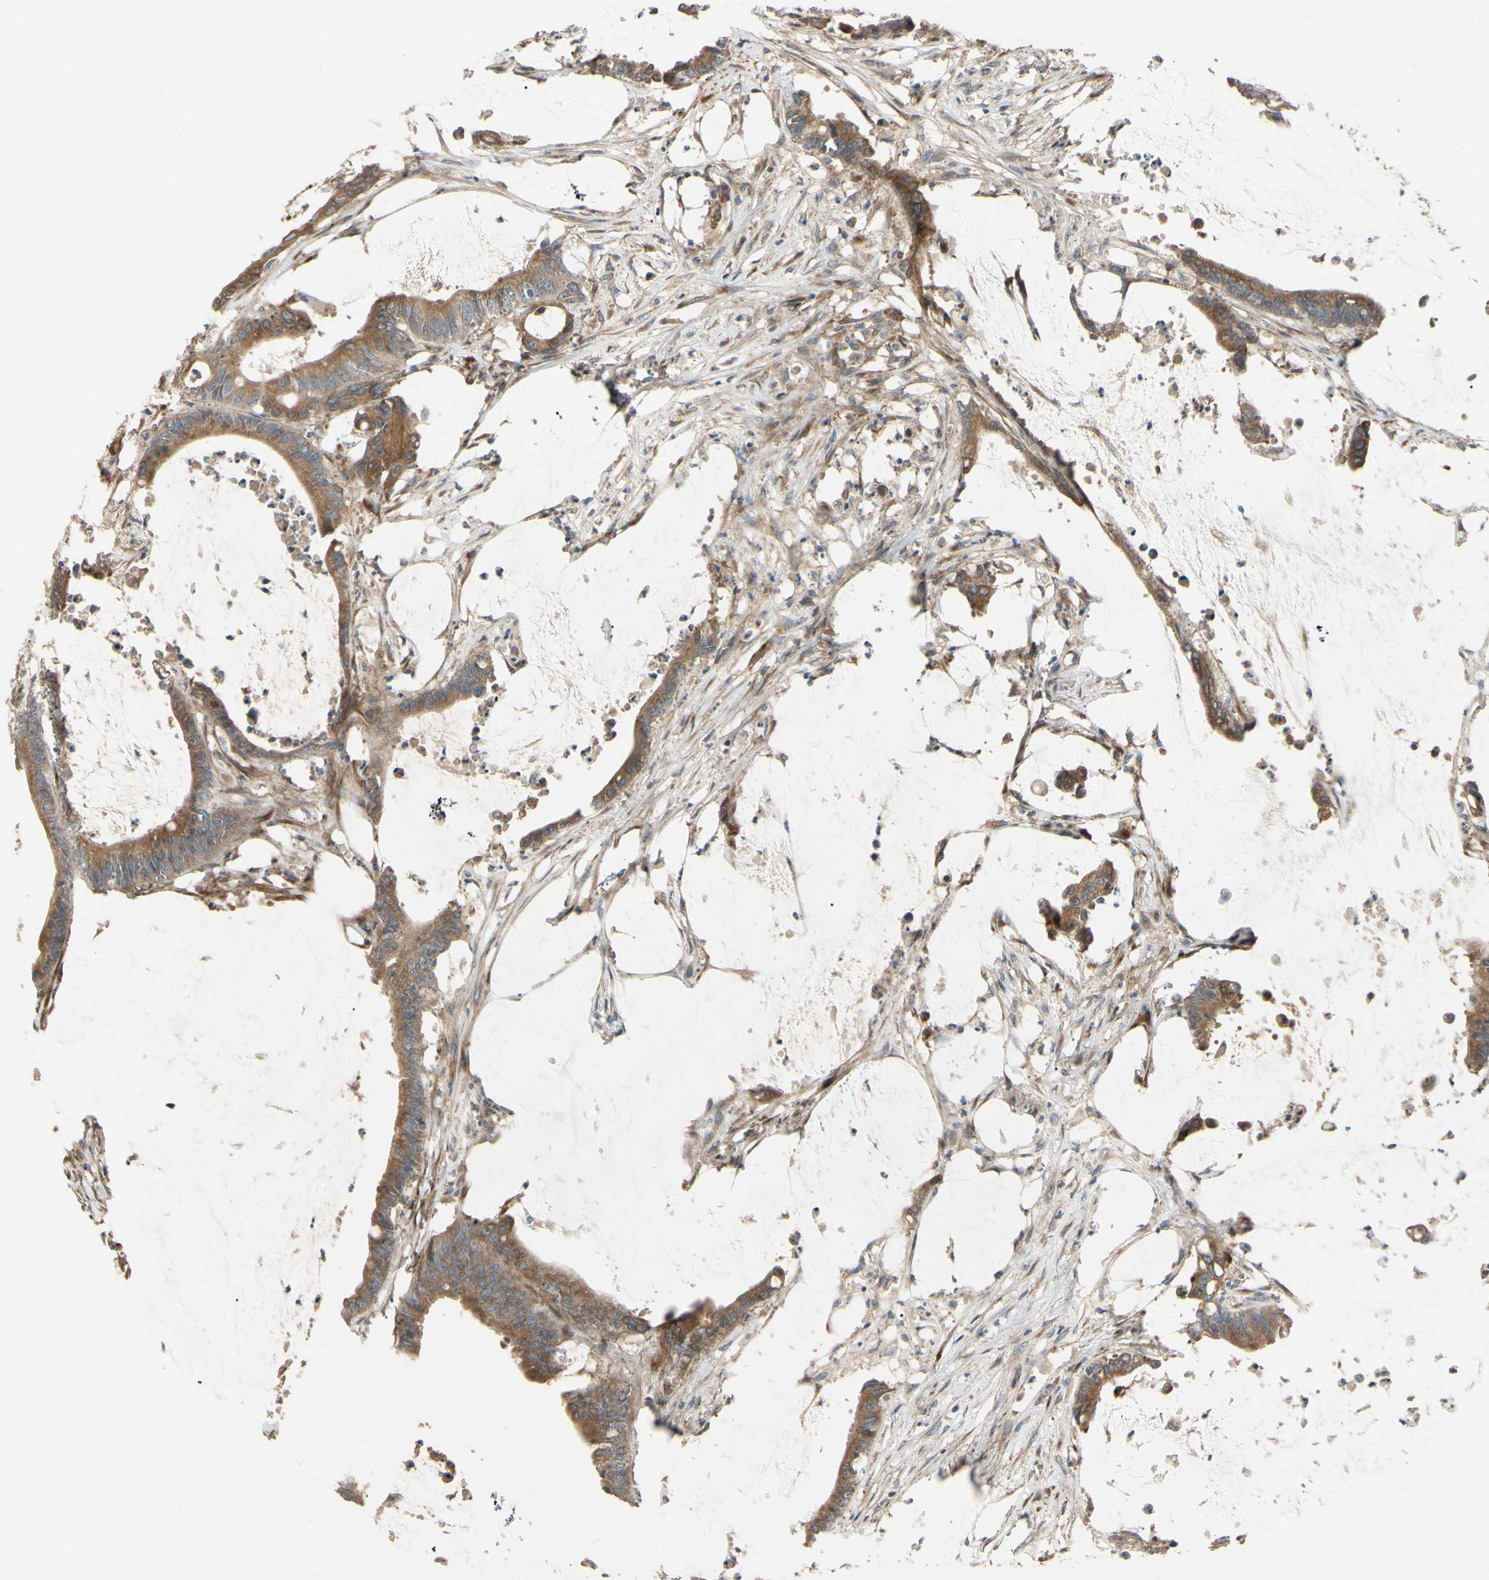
{"staining": {"intensity": "moderate", "quantity": ">75%", "location": "cytoplasmic/membranous"}, "tissue": "colorectal cancer", "cell_type": "Tumor cells", "image_type": "cancer", "snomed": [{"axis": "morphology", "description": "Adenocarcinoma, NOS"}, {"axis": "topography", "description": "Rectum"}], "caption": "Approximately >75% of tumor cells in colorectal cancer display moderate cytoplasmic/membranous protein staining as visualized by brown immunohistochemical staining.", "gene": "SPTLC1", "patient": {"sex": "female", "age": 66}}